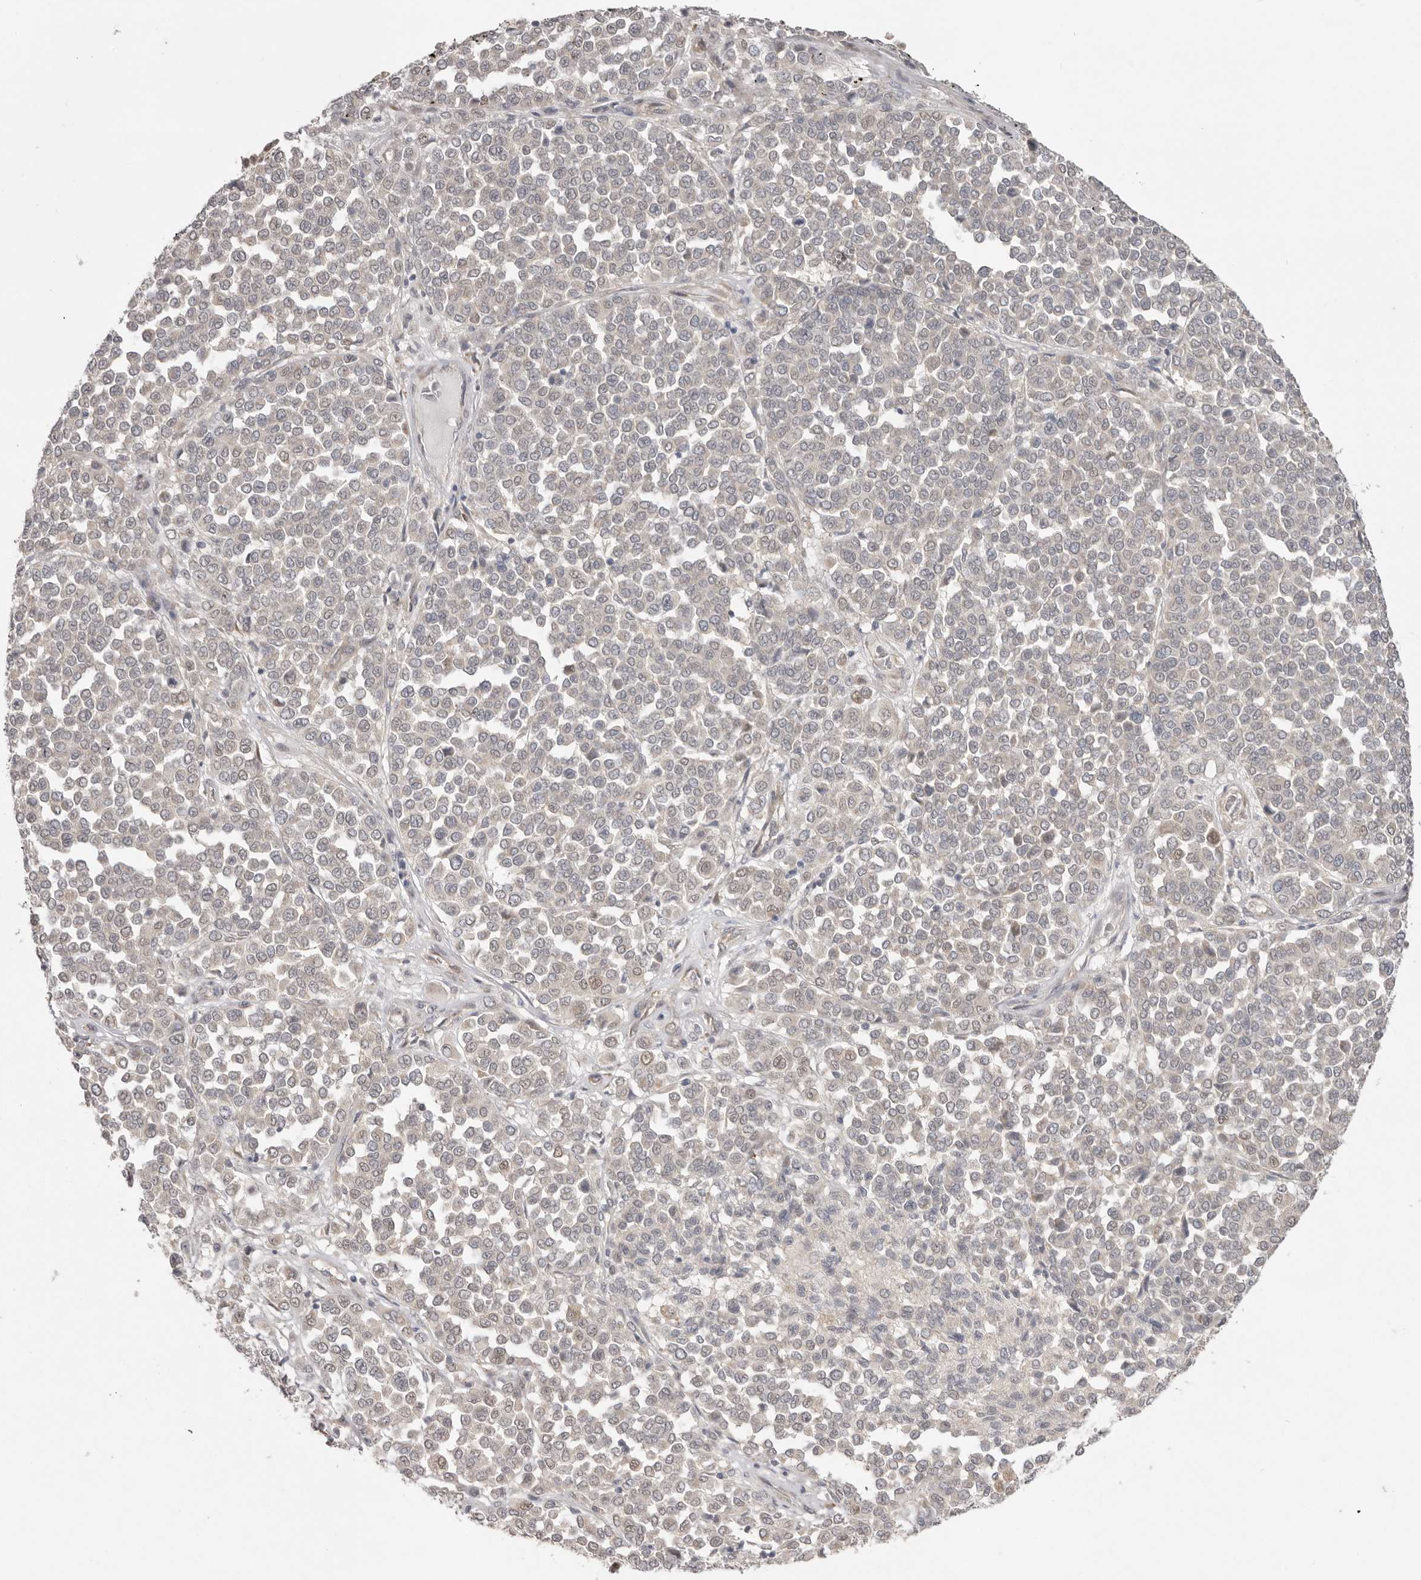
{"staining": {"intensity": "negative", "quantity": "none", "location": "none"}, "tissue": "melanoma", "cell_type": "Tumor cells", "image_type": "cancer", "snomed": [{"axis": "morphology", "description": "Malignant melanoma, Metastatic site"}, {"axis": "topography", "description": "Pancreas"}], "caption": "Immunohistochemical staining of melanoma reveals no significant positivity in tumor cells. (DAB (3,3'-diaminobenzidine) immunohistochemistry, high magnification).", "gene": "NSUN4", "patient": {"sex": "female", "age": 30}}